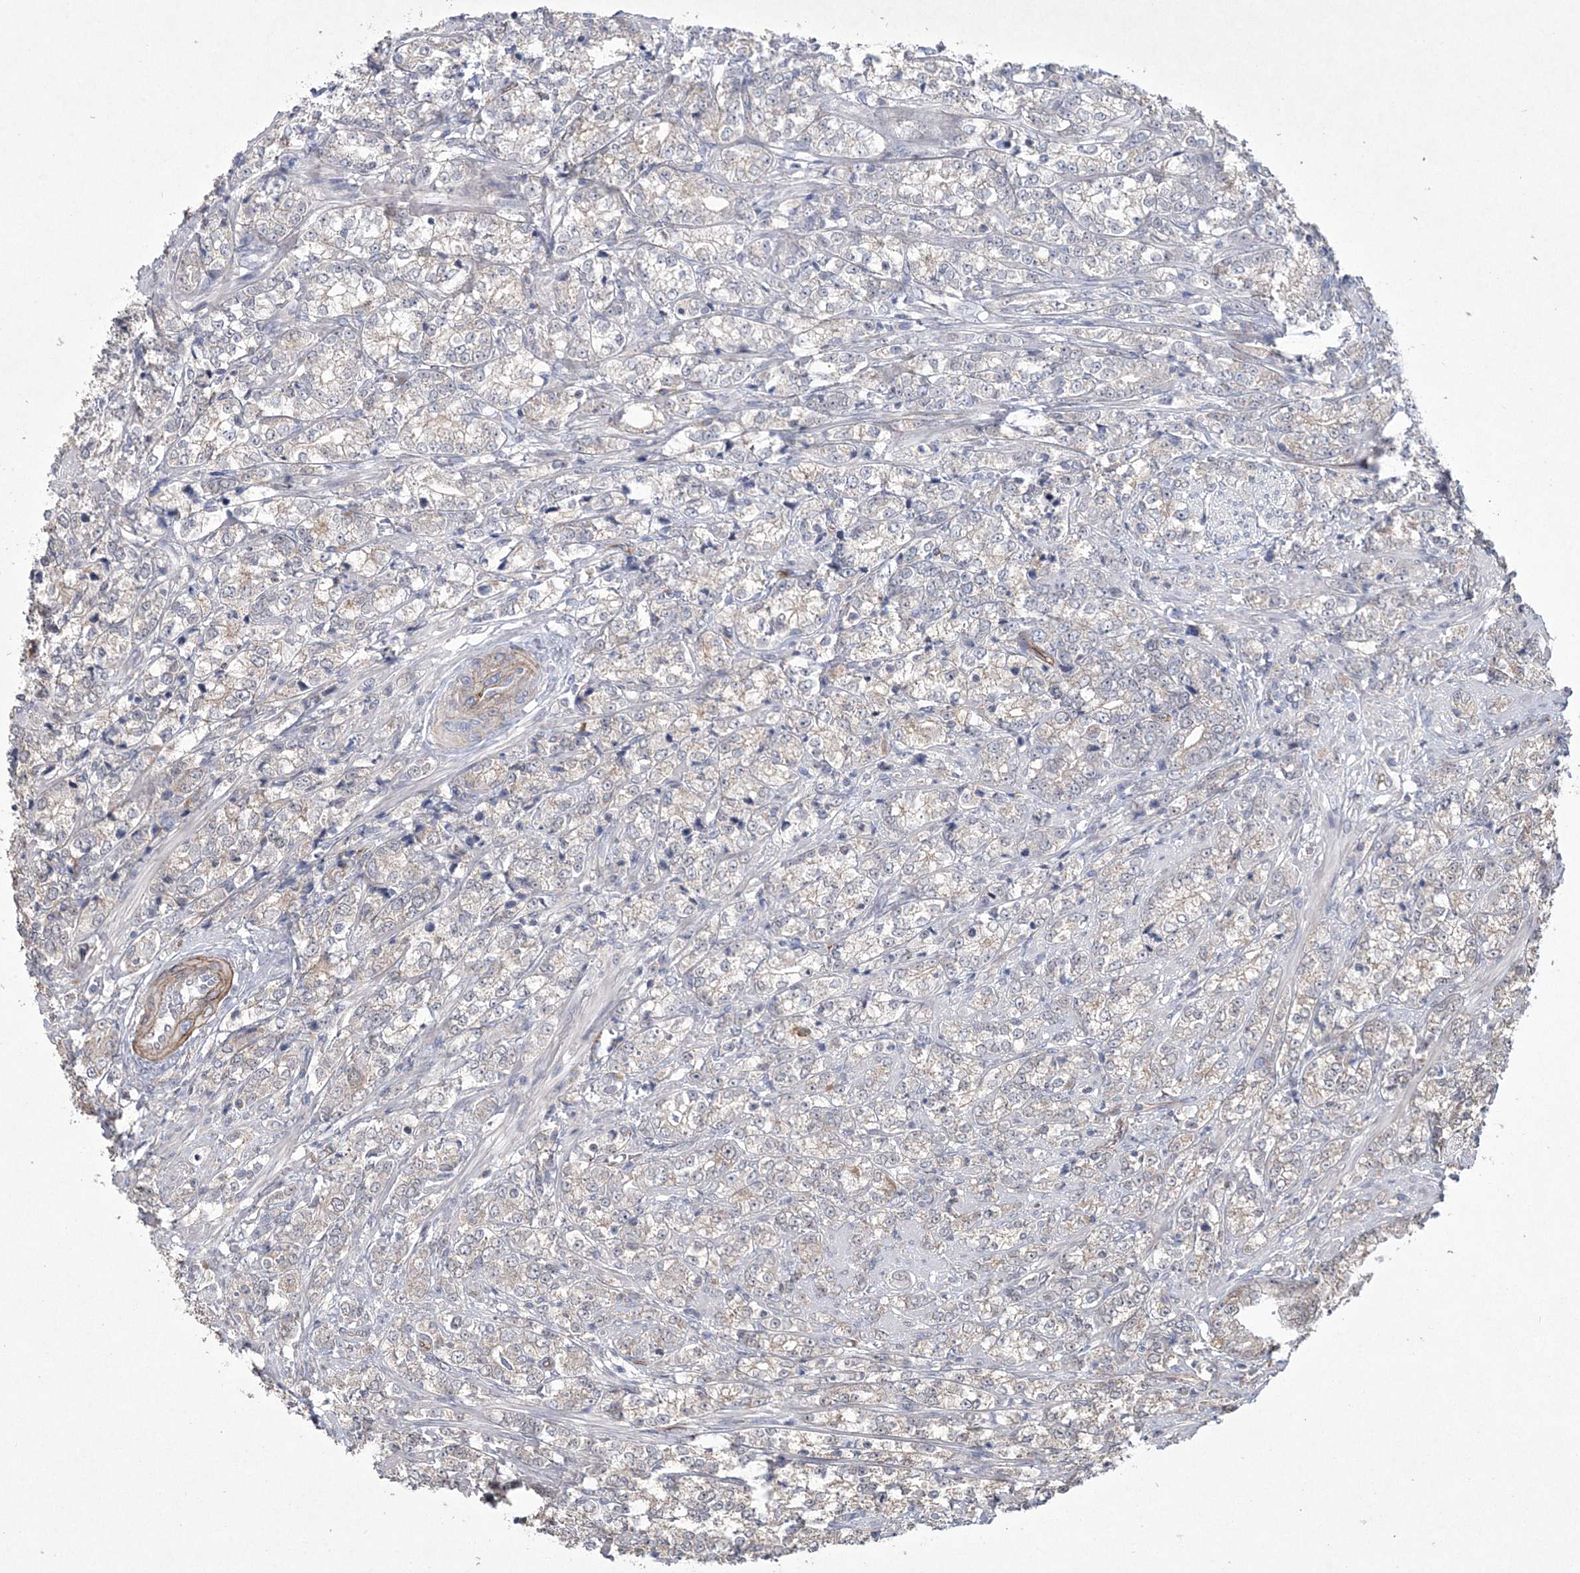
{"staining": {"intensity": "weak", "quantity": "<25%", "location": "cytoplasmic/membranous"}, "tissue": "prostate cancer", "cell_type": "Tumor cells", "image_type": "cancer", "snomed": [{"axis": "morphology", "description": "Adenocarcinoma, High grade"}, {"axis": "topography", "description": "Prostate"}], "caption": "High power microscopy image of an IHC photomicrograph of prostate cancer (high-grade adenocarcinoma), revealing no significant positivity in tumor cells.", "gene": "DPCD", "patient": {"sex": "male", "age": 69}}